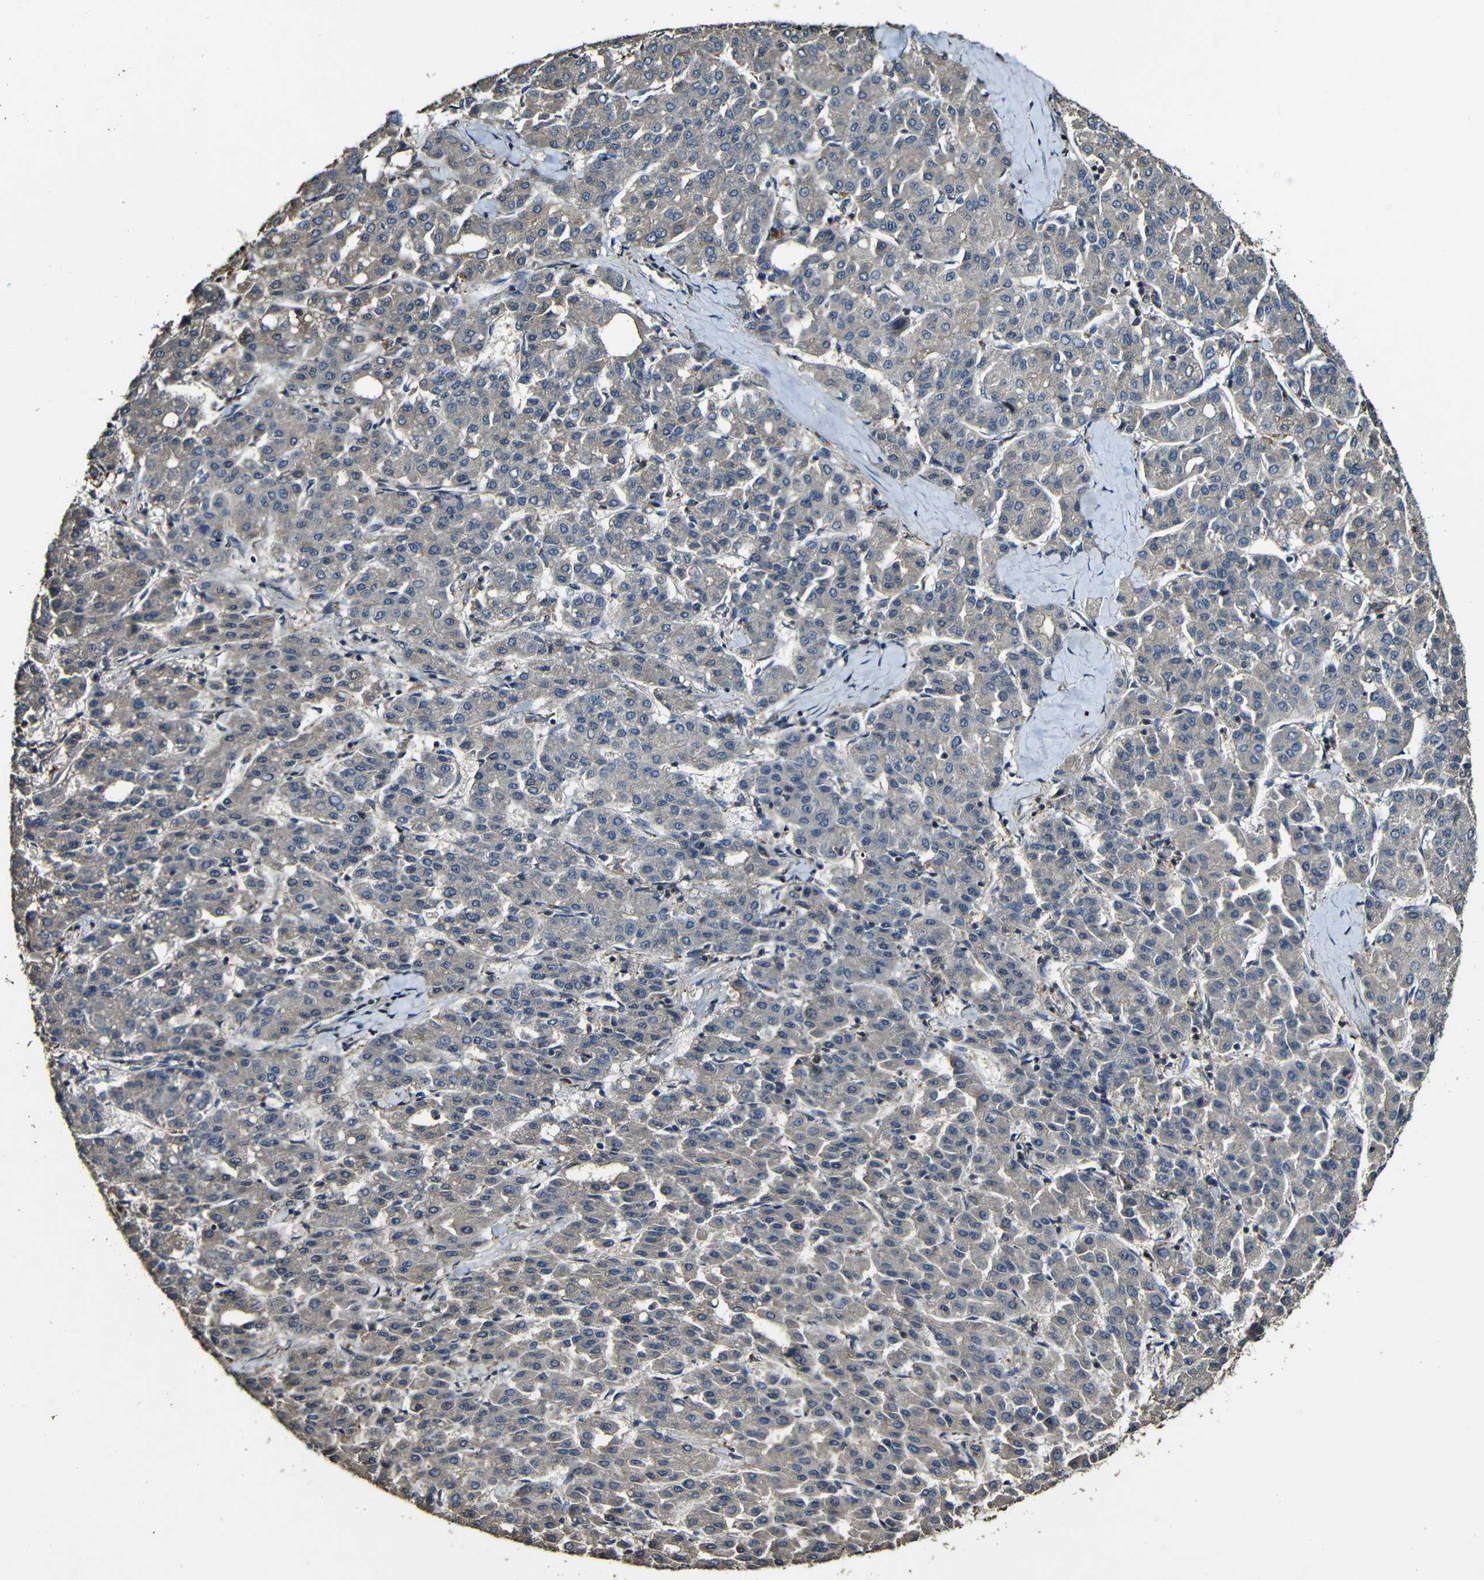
{"staining": {"intensity": "weak", "quantity": ">75%", "location": "cytoplasmic/membranous"}, "tissue": "liver cancer", "cell_type": "Tumor cells", "image_type": "cancer", "snomed": [{"axis": "morphology", "description": "Carcinoma, Hepatocellular, NOS"}, {"axis": "topography", "description": "Liver"}], "caption": "Immunohistochemistry (DAB (3,3'-diaminobenzidine)) staining of hepatocellular carcinoma (liver) demonstrates weak cytoplasmic/membranous protein staining in about >75% of tumor cells.", "gene": "CASP8", "patient": {"sex": "male", "age": 65}}